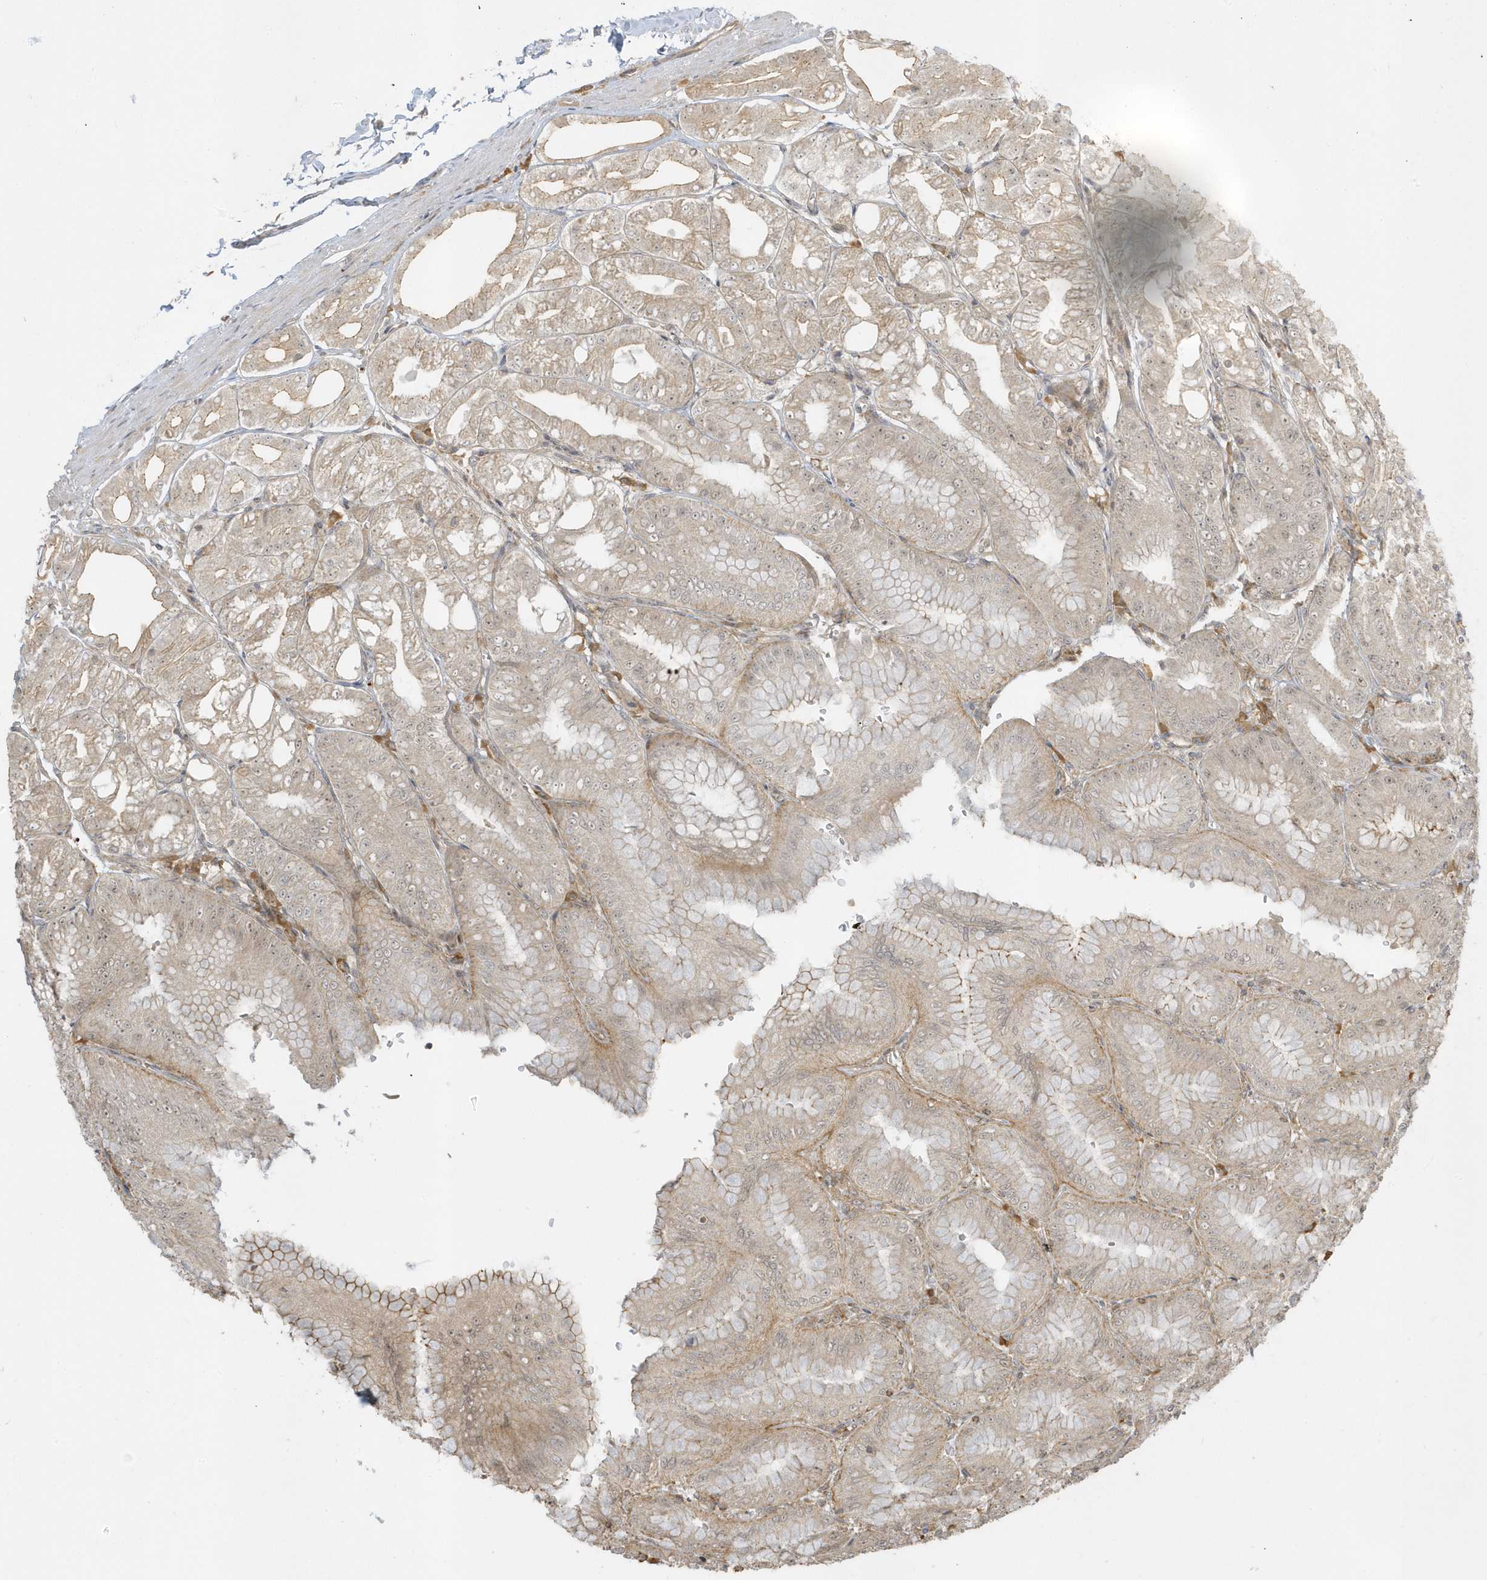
{"staining": {"intensity": "weak", "quantity": "25%-75%", "location": "cytoplasmic/membranous,nuclear"}, "tissue": "stomach", "cell_type": "Glandular cells", "image_type": "normal", "snomed": [{"axis": "morphology", "description": "Normal tissue, NOS"}, {"axis": "topography", "description": "Stomach, lower"}], "caption": "Immunohistochemistry (IHC) micrograph of unremarkable stomach: human stomach stained using immunohistochemistry shows low levels of weak protein expression localized specifically in the cytoplasmic/membranous,nuclear of glandular cells, appearing as a cytoplasmic/membranous,nuclear brown color.", "gene": "ZBTB8A", "patient": {"sex": "male", "age": 71}}